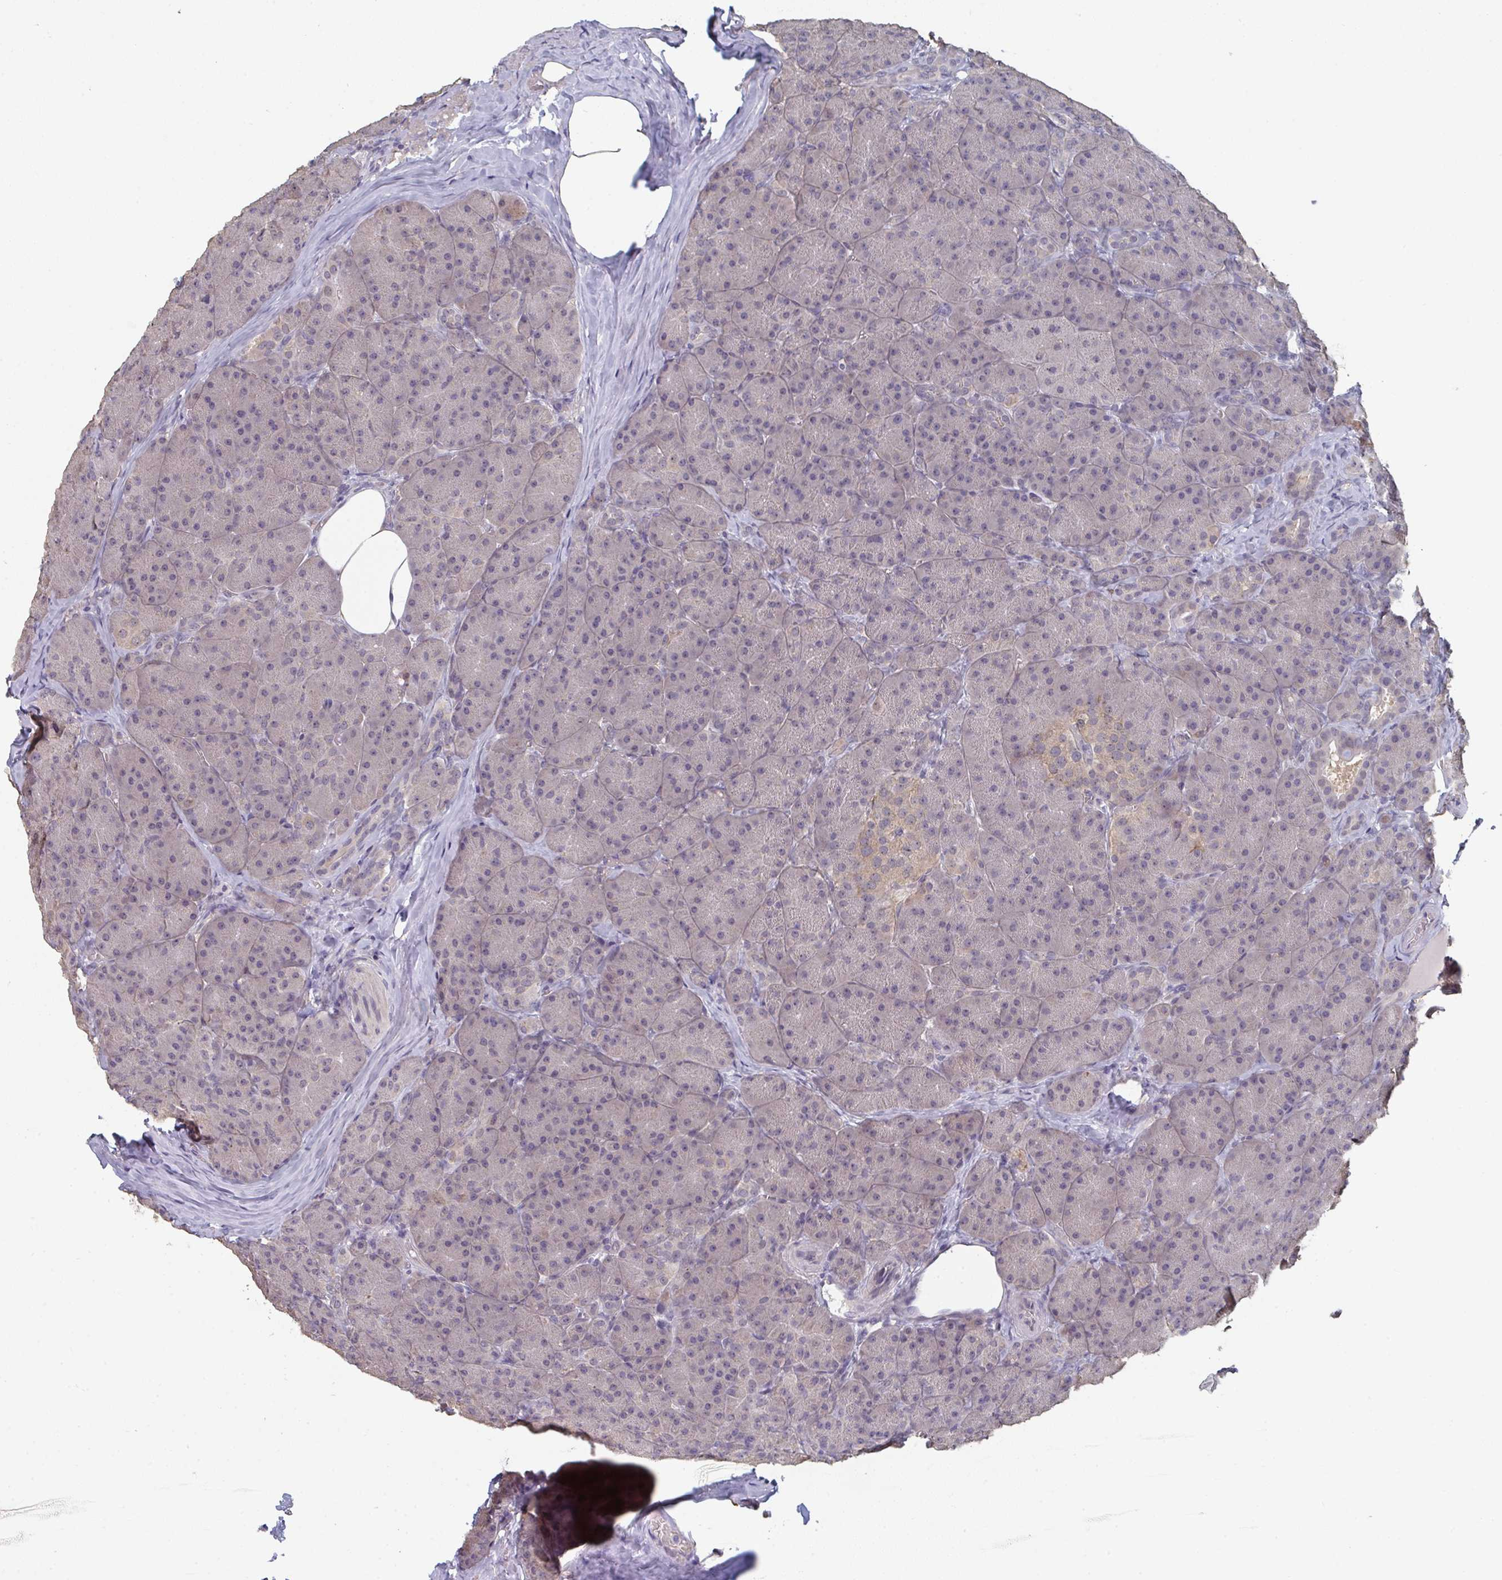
{"staining": {"intensity": "weak", "quantity": "<25%", "location": "cytoplasmic/membranous"}, "tissue": "pancreas", "cell_type": "Exocrine glandular cells", "image_type": "normal", "snomed": [{"axis": "morphology", "description": "Normal tissue, NOS"}, {"axis": "topography", "description": "Pancreas"}], "caption": "A high-resolution histopathology image shows immunohistochemistry (IHC) staining of unremarkable pancreas, which demonstrates no significant staining in exocrine glandular cells. (DAB (3,3'-diaminobenzidine) IHC, high magnification).", "gene": "LIX1", "patient": {"sex": "male", "age": 57}}